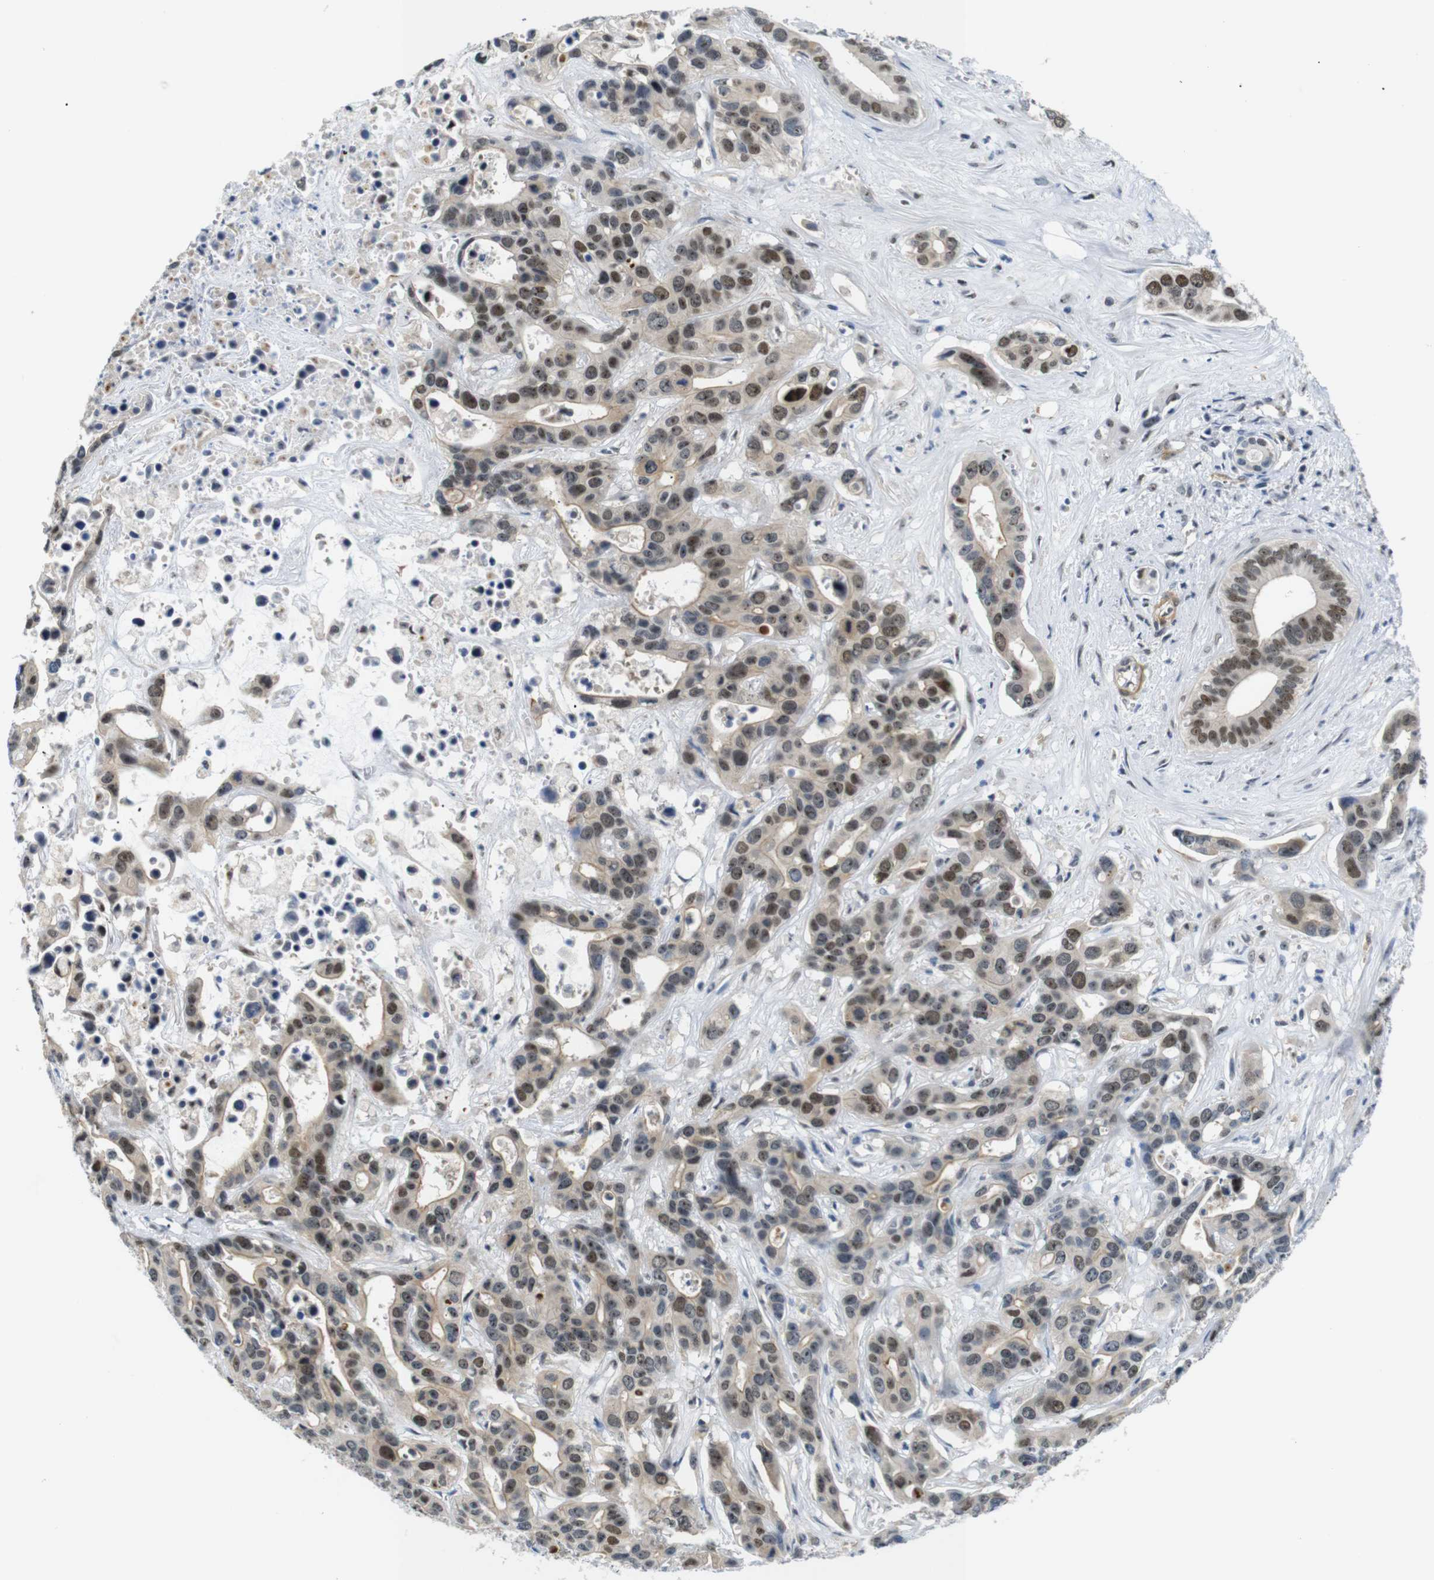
{"staining": {"intensity": "moderate", "quantity": ">75%", "location": "nuclear"}, "tissue": "liver cancer", "cell_type": "Tumor cells", "image_type": "cancer", "snomed": [{"axis": "morphology", "description": "Cholangiocarcinoma"}, {"axis": "topography", "description": "Liver"}], "caption": "Immunohistochemistry of human liver cancer exhibits medium levels of moderate nuclear positivity in about >75% of tumor cells. (DAB (3,3'-diaminobenzidine) IHC, brown staining for protein, blue staining for nuclei).", "gene": "PARN", "patient": {"sex": "female", "age": 65}}